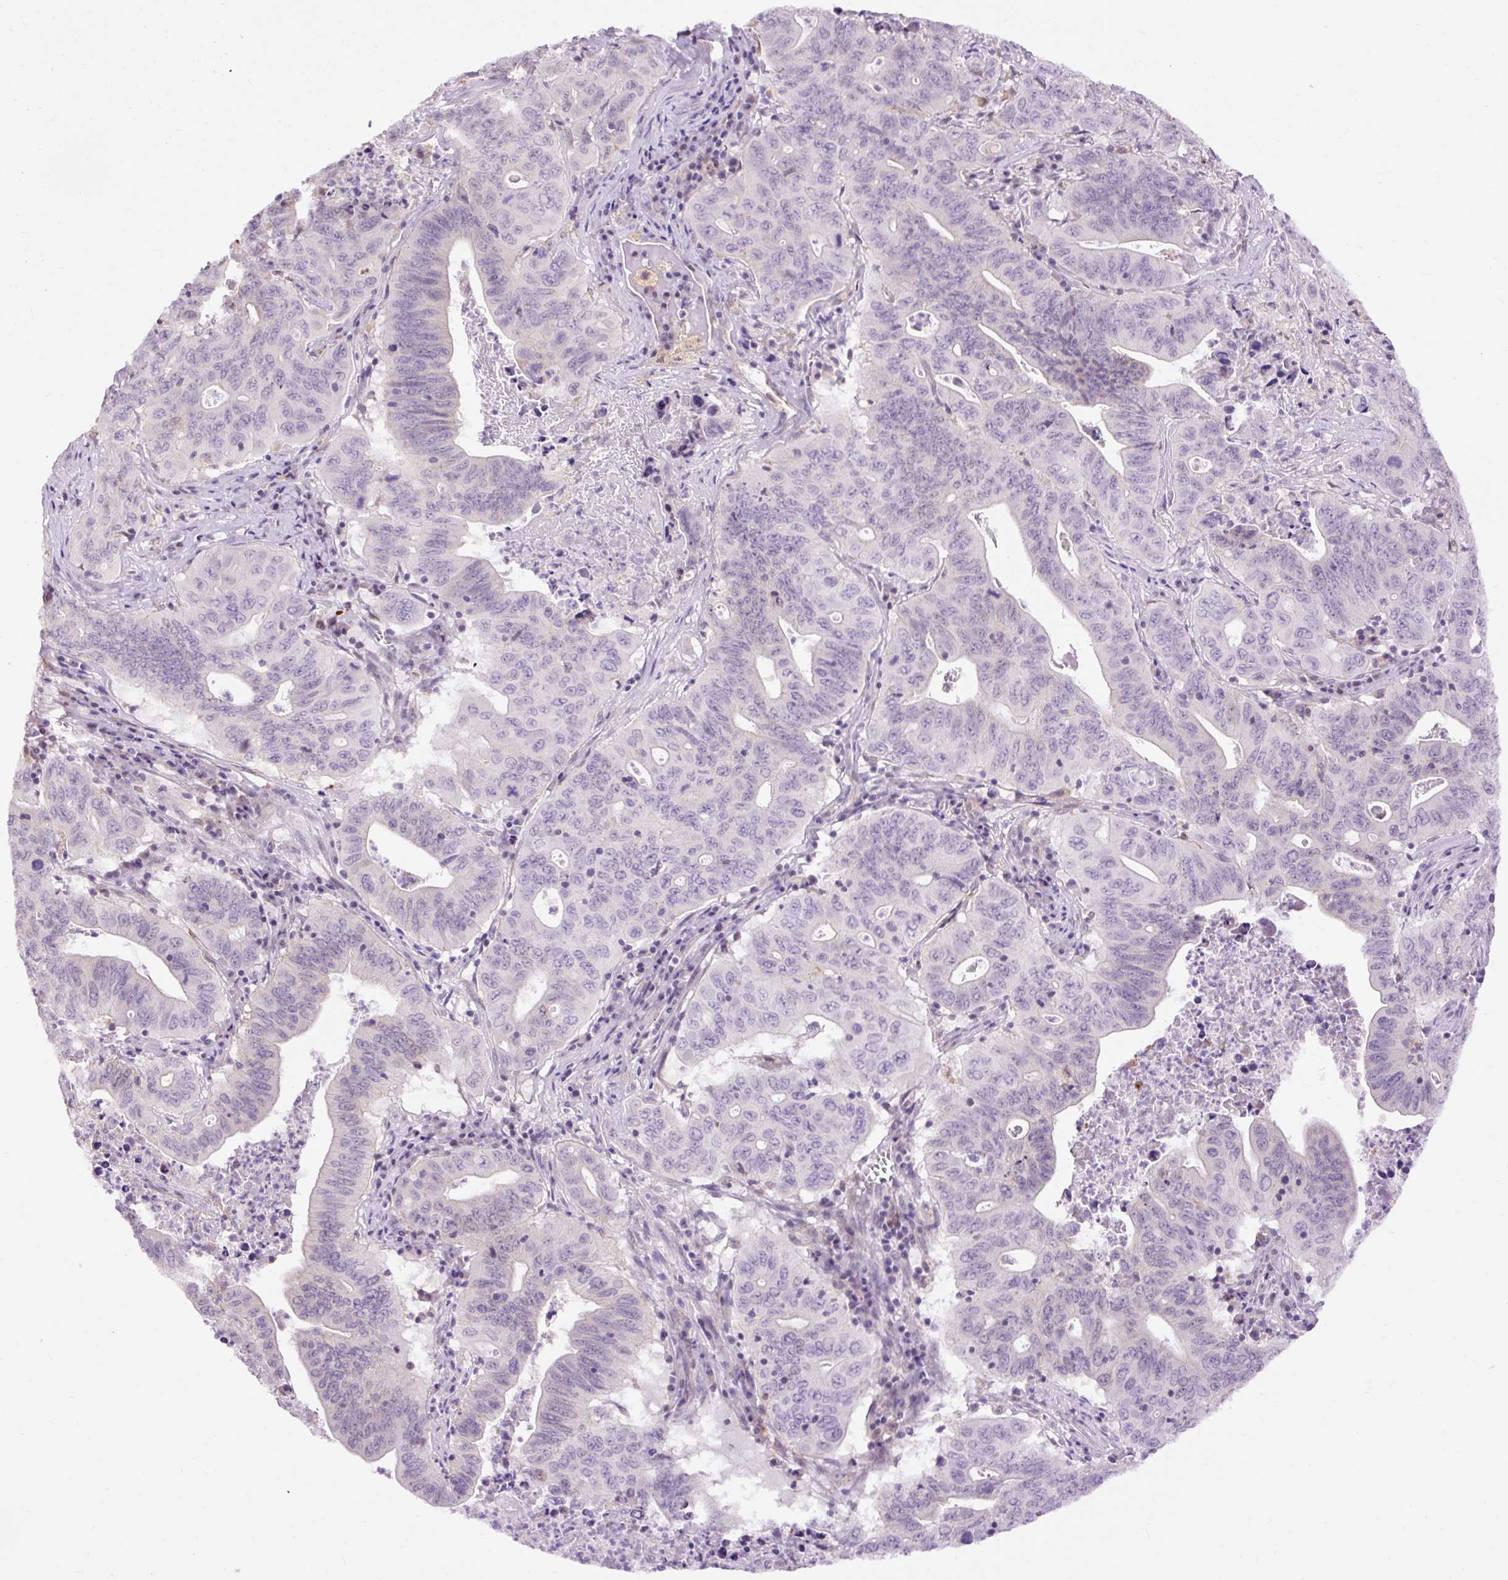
{"staining": {"intensity": "weak", "quantity": "<25%", "location": "nuclear"}, "tissue": "lung cancer", "cell_type": "Tumor cells", "image_type": "cancer", "snomed": [{"axis": "morphology", "description": "Adenocarcinoma, NOS"}, {"axis": "topography", "description": "Lung"}], "caption": "Human lung cancer (adenocarcinoma) stained for a protein using IHC exhibits no expression in tumor cells.", "gene": "LY86", "patient": {"sex": "female", "age": 60}}